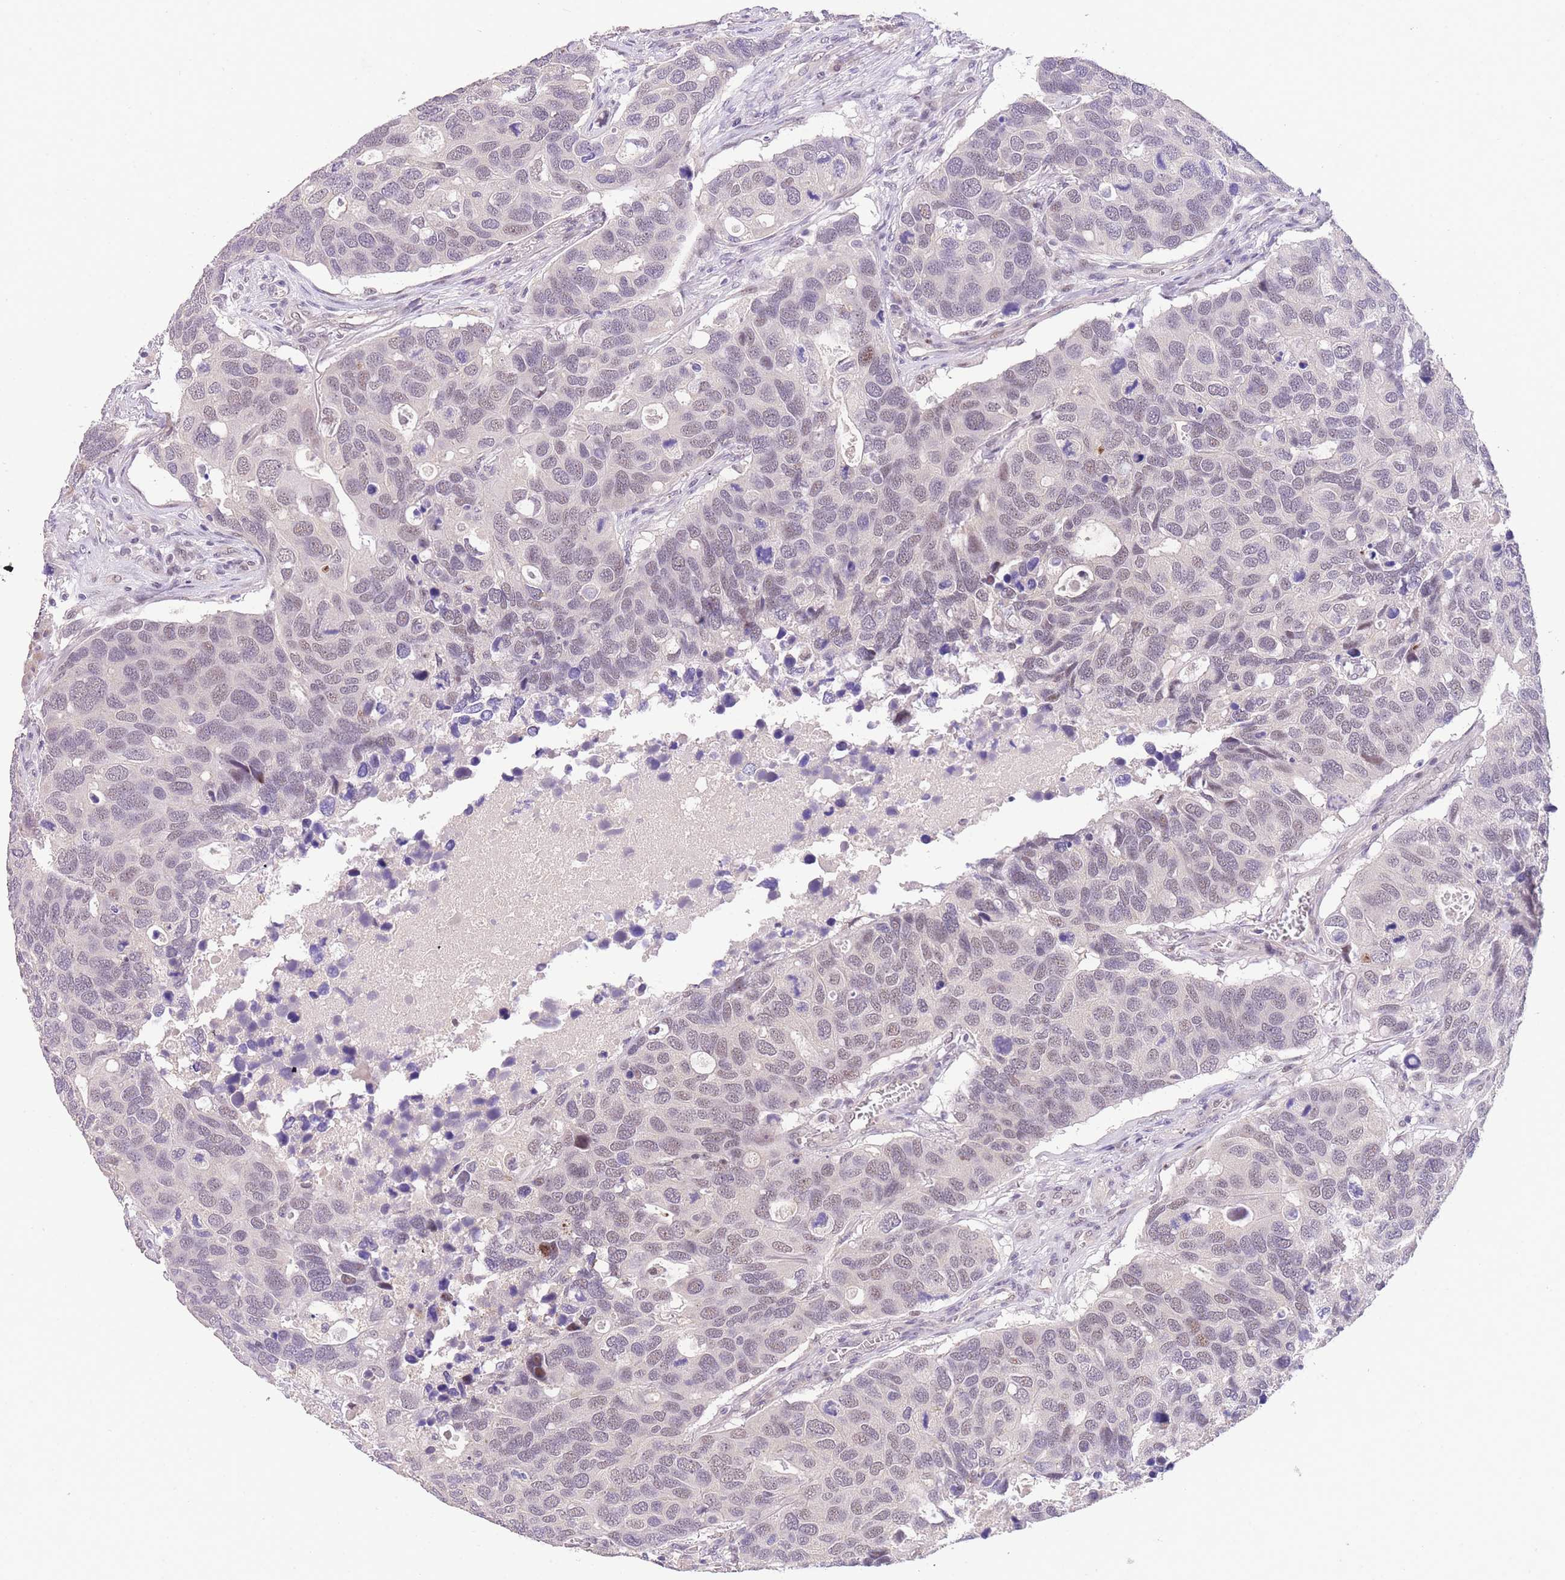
{"staining": {"intensity": "negative", "quantity": "none", "location": "none"}, "tissue": "breast cancer", "cell_type": "Tumor cells", "image_type": "cancer", "snomed": [{"axis": "morphology", "description": "Duct carcinoma"}, {"axis": "topography", "description": "Breast"}], "caption": "Breast infiltrating ductal carcinoma was stained to show a protein in brown. There is no significant positivity in tumor cells.", "gene": "SLC35F2", "patient": {"sex": "female", "age": 83}}